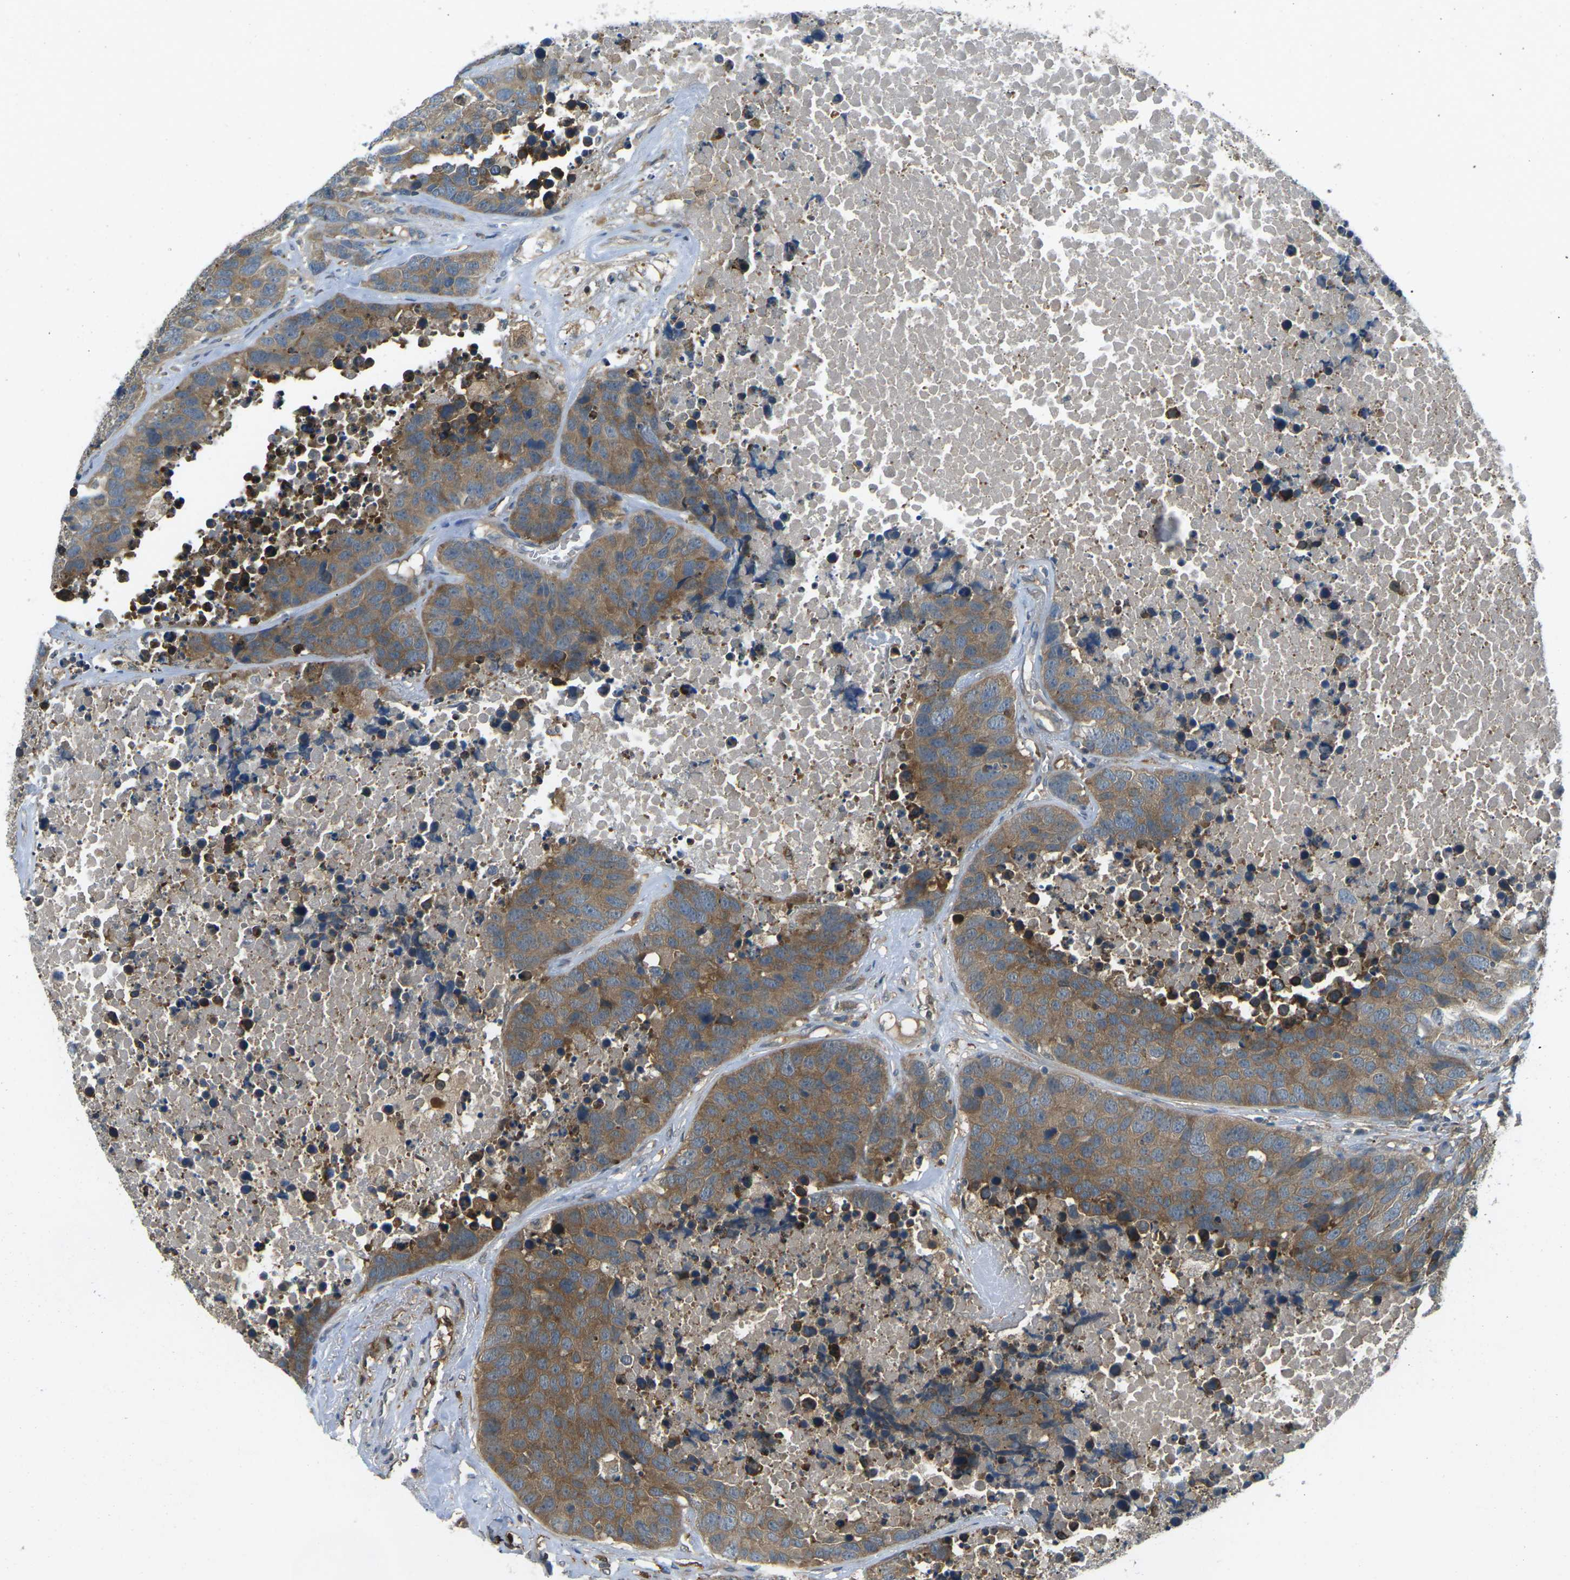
{"staining": {"intensity": "moderate", "quantity": "25%-75%", "location": "cytoplasmic/membranous"}, "tissue": "carcinoid", "cell_type": "Tumor cells", "image_type": "cancer", "snomed": [{"axis": "morphology", "description": "Carcinoid, malignant, NOS"}, {"axis": "topography", "description": "Lung"}], "caption": "Moderate cytoplasmic/membranous positivity is seen in about 25%-75% of tumor cells in malignant carcinoid. (Stains: DAB (3,3'-diaminobenzidine) in brown, nuclei in blue, Microscopy: brightfield microscopy at high magnification).", "gene": "PIEZO2", "patient": {"sex": "male", "age": 60}}